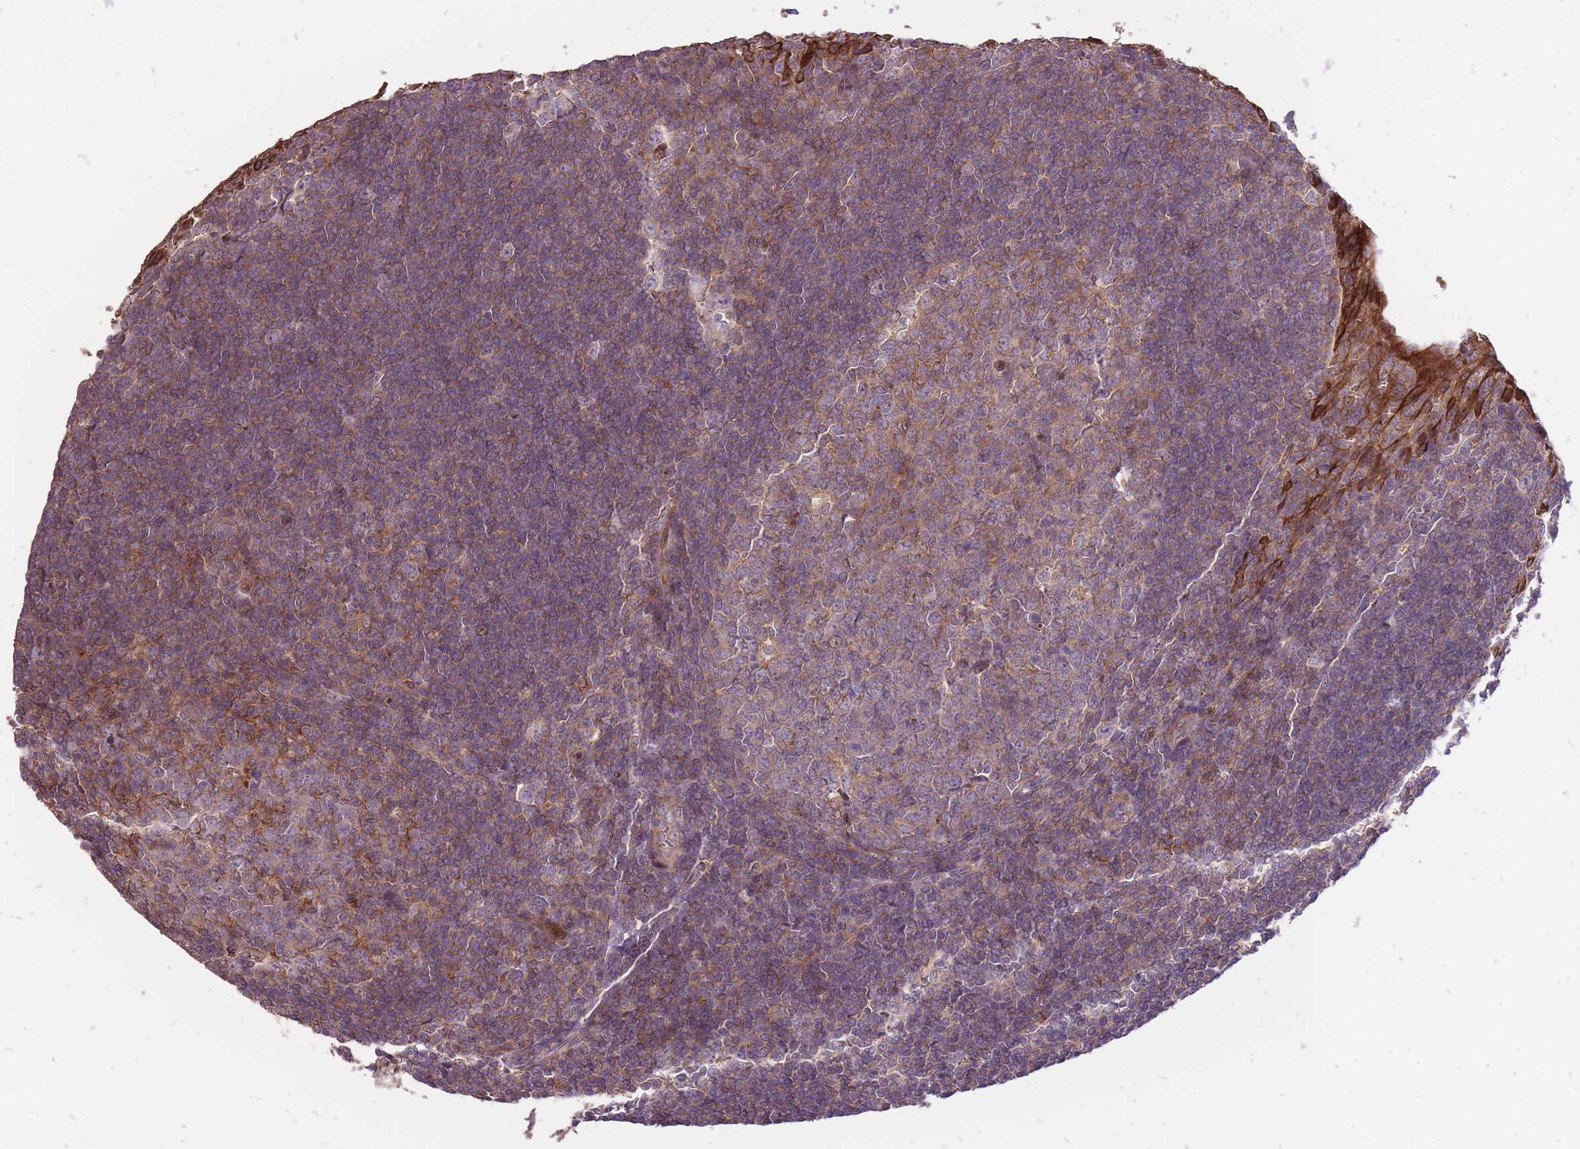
{"staining": {"intensity": "moderate", "quantity": "25%-75%", "location": "cytoplasmic/membranous"}, "tissue": "tonsil", "cell_type": "Germinal center cells", "image_type": "normal", "snomed": [{"axis": "morphology", "description": "Normal tissue, NOS"}, {"axis": "topography", "description": "Tonsil"}], "caption": "High-magnification brightfield microscopy of normal tonsil stained with DAB (3,3'-diaminobenzidine) (brown) and counterstained with hematoxylin (blue). germinal center cells exhibit moderate cytoplasmic/membranous expression is identified in approximately25%-75% of cells. The staining was performed using DAB (3,3'-diaminobenzidine) to visualize the protein expression in brown, while the nuclei were stained in blue with hematoxylin (Magnification: 20x).", "gene": "TET3", "patient": {"sex": "male", "age": 27}}